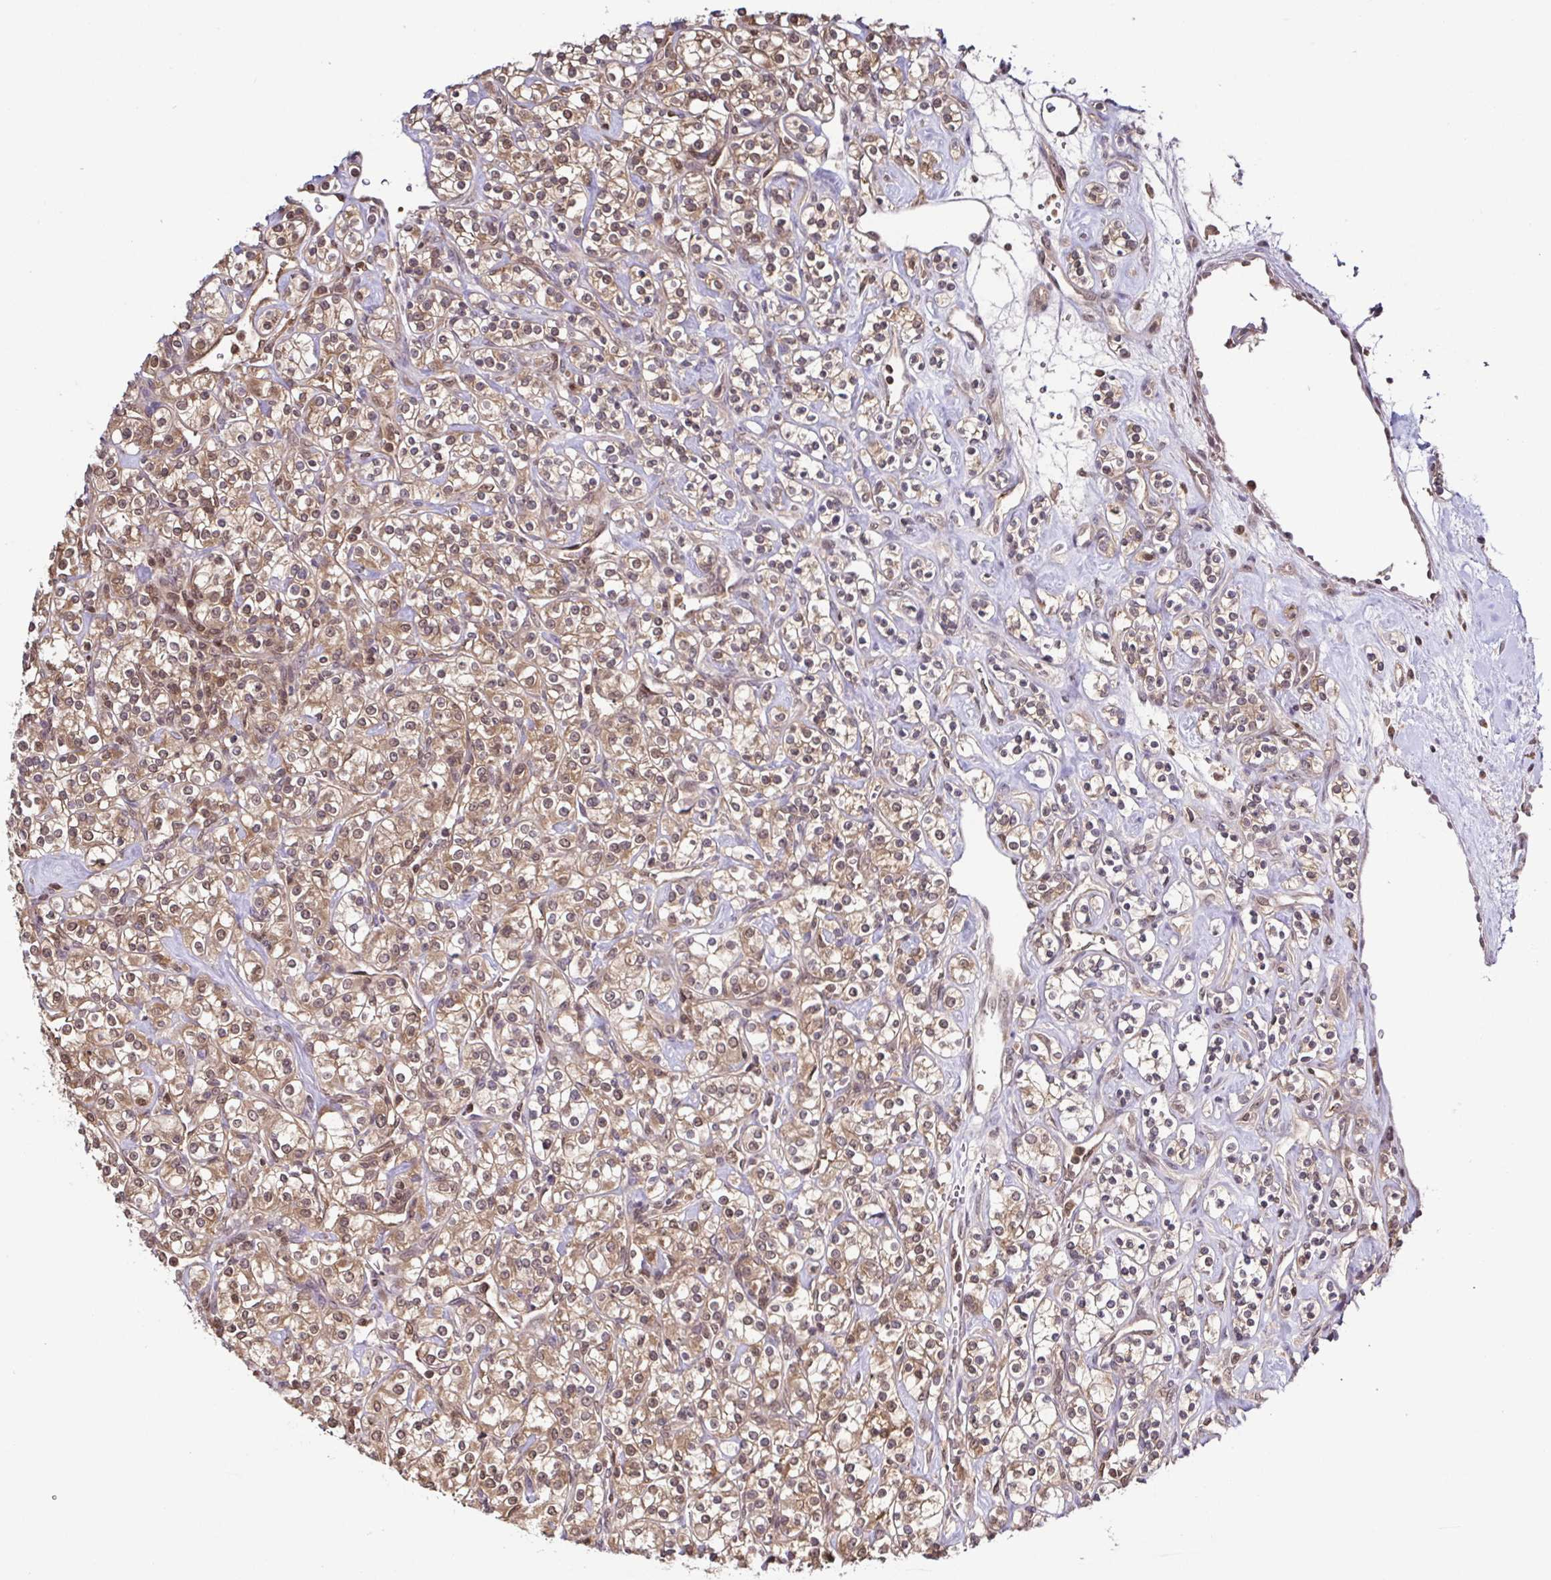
{"staining": {"intensity": "moderate", "quantity": ">75%", "location": "cytoplasmic/membranous,nuclear"}, "tissue": "renal cancer", "cell_type": "Tumor cells", "image_type": "cancer", "snomed": [{"axis": "morphology", "description": "Adenocarcinoma, NOS"}, {"axis": "topography", "description": "Kidney"}], "caption": "Protein staining of renal adenocarcinoma tissue exhibits moderate cytoplasmic/membranous and nuclear positivity in approximately >75% of tumor cells.", "gene": "PSMB9", "patient": {"sex": "male", "age": 77}}